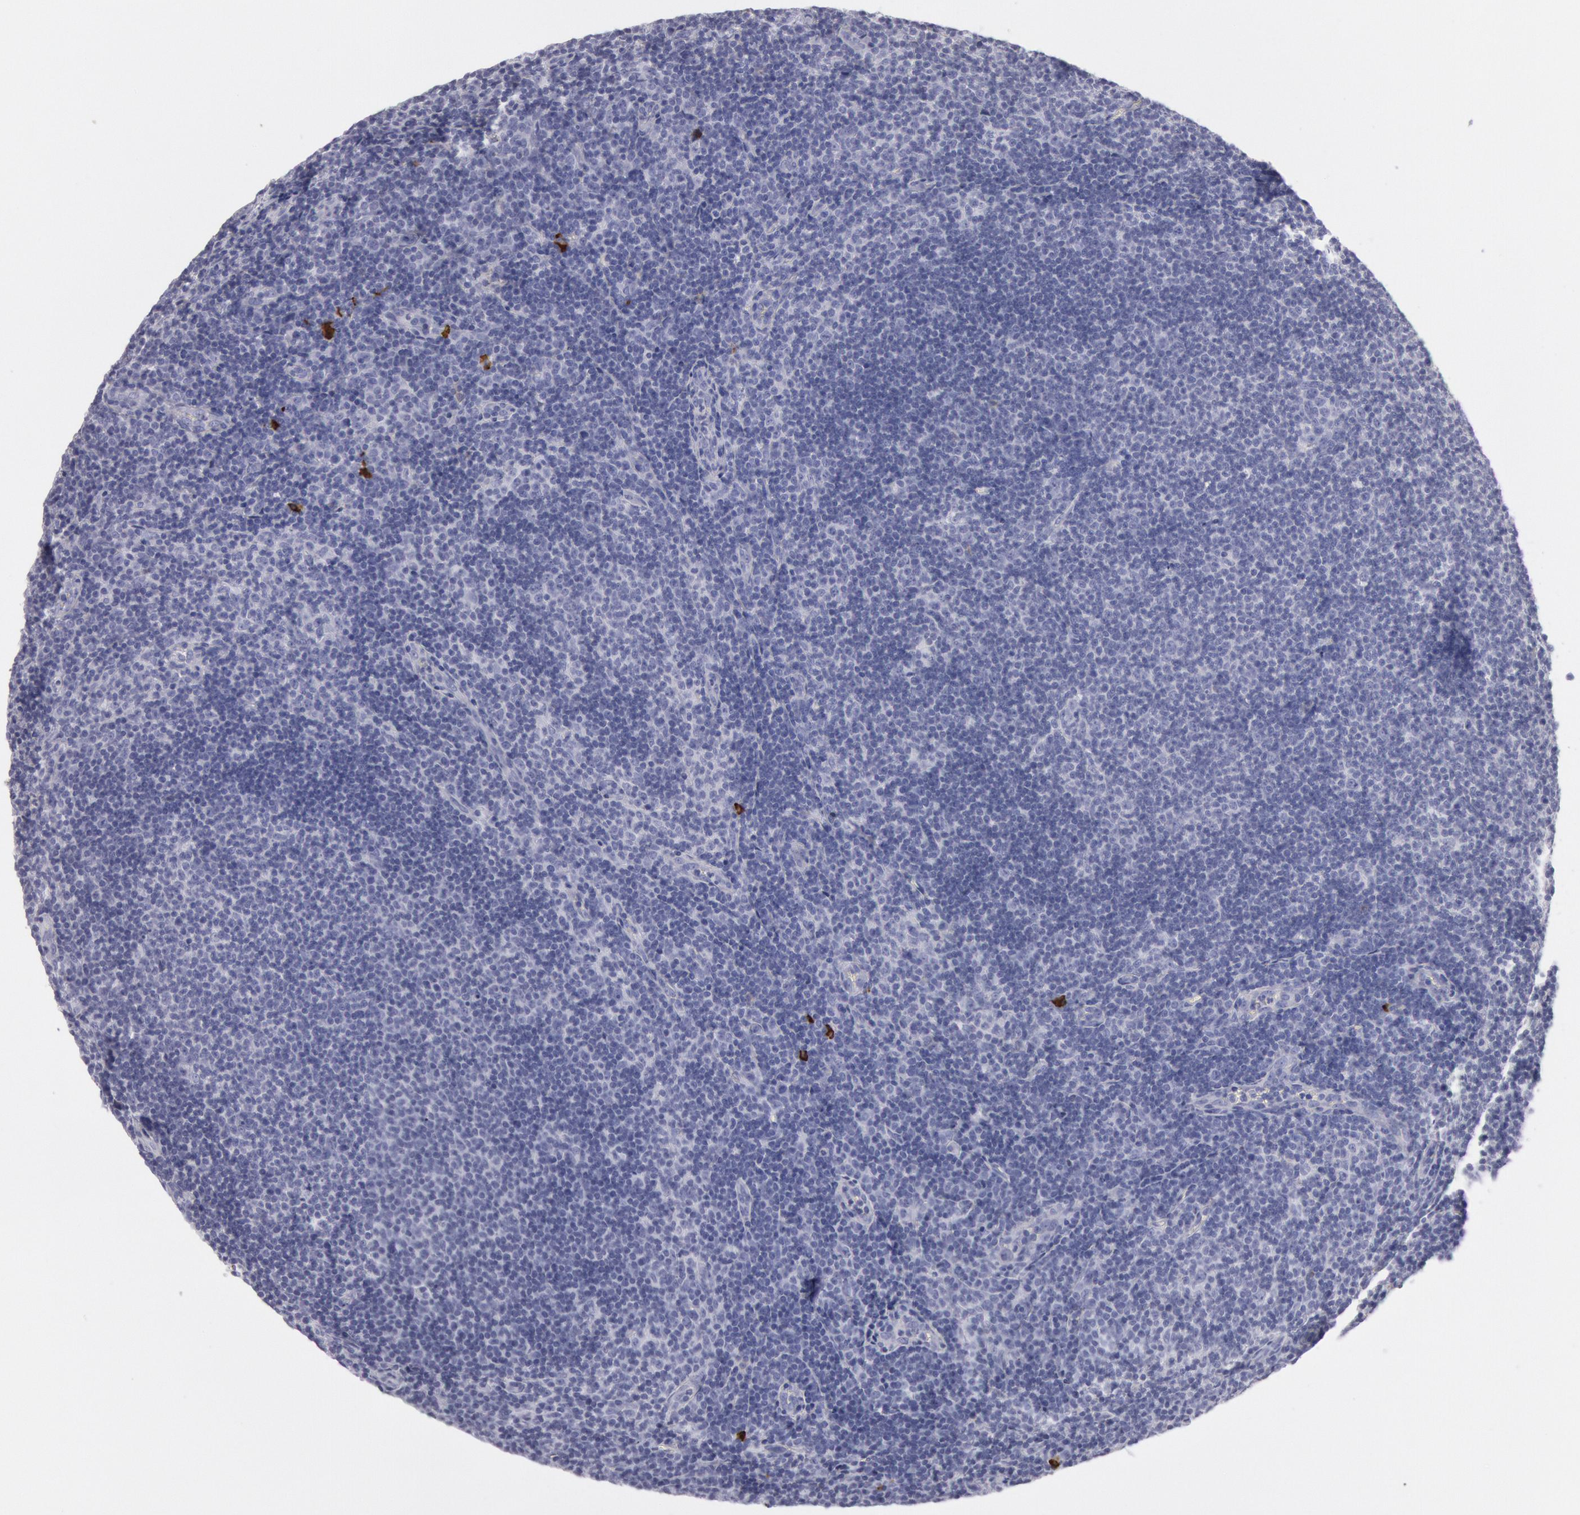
{"staining": {"intensity": "negative", "quantity": "none", "location": "none"}, "tissue": "lymphoma", "cell_type": "Tumor cells", "image_type": "cancer", "snomed": [{"axis": "morphology", "description": "Malignant lymphoma, non-Hodgkin's type, Low grade"}, {"axis": "topography", "description": "Lymph node"}], "caption": "This photomicrograph is of low-grade malignant lymphoma, non-Hodgkin's type stained with immunohistochemistry to label a protein in brown with the nuclei are counter-stained blue. There is no positivity in tumor cells.", "gene": "IGHA1", "patient": {"sex": "male", "age": 49}}